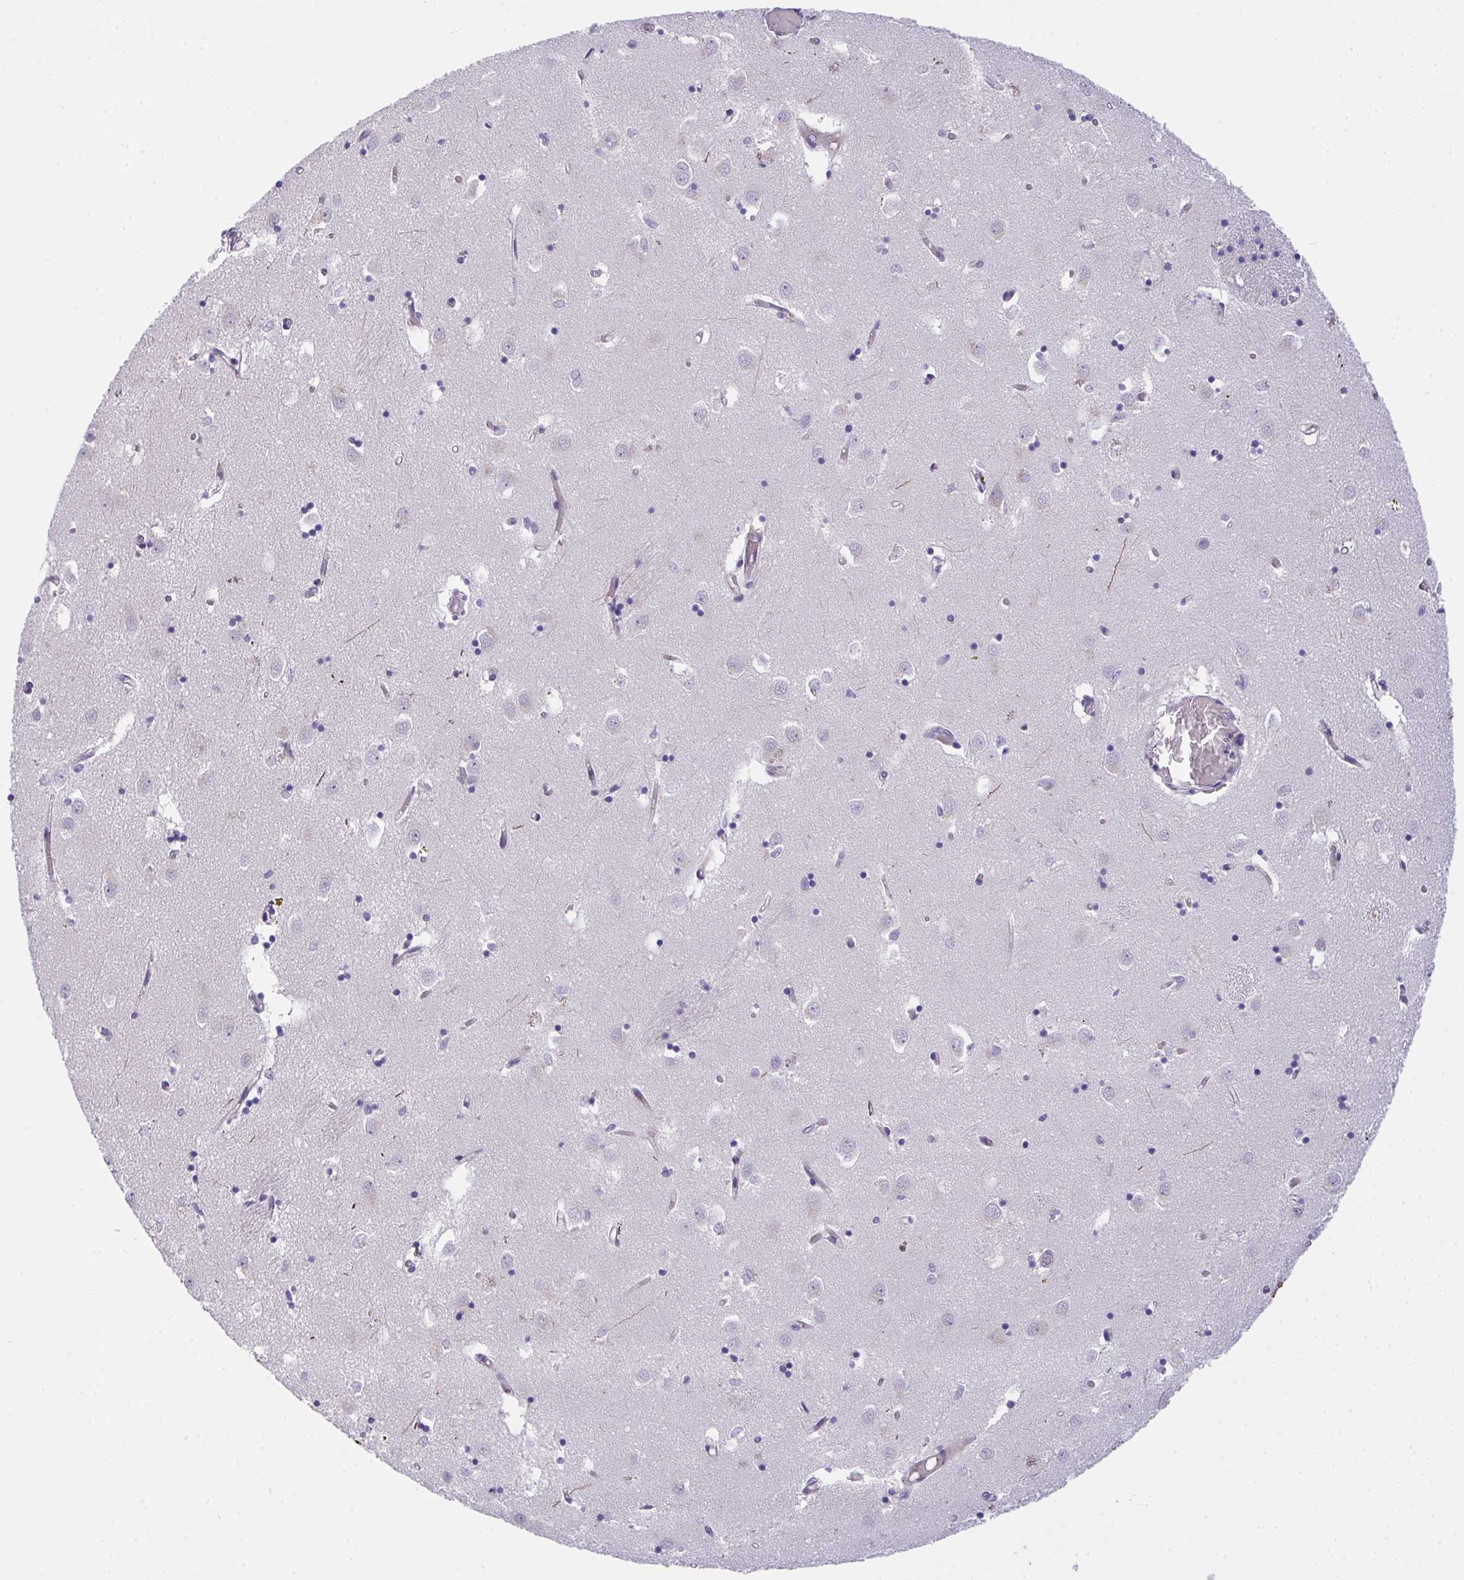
{"staining": {"intensity": "negative", "quantity": "none", "location": "none"}, "tissue": "caudate", "cell_type": "Glial cells", "image_type": "normal", "snomed": [{"axis": "morphology", "description": "Normal tissue, NOS"}, {"axis": "topography", "description": "Lateral ventricle wall"}], "caption": "Immunohistochemical staining of benign caudate exhibits no significant expression in glial cells.", "gene": "MYL12A", "patient": {"sex": "male", "age": 70}}